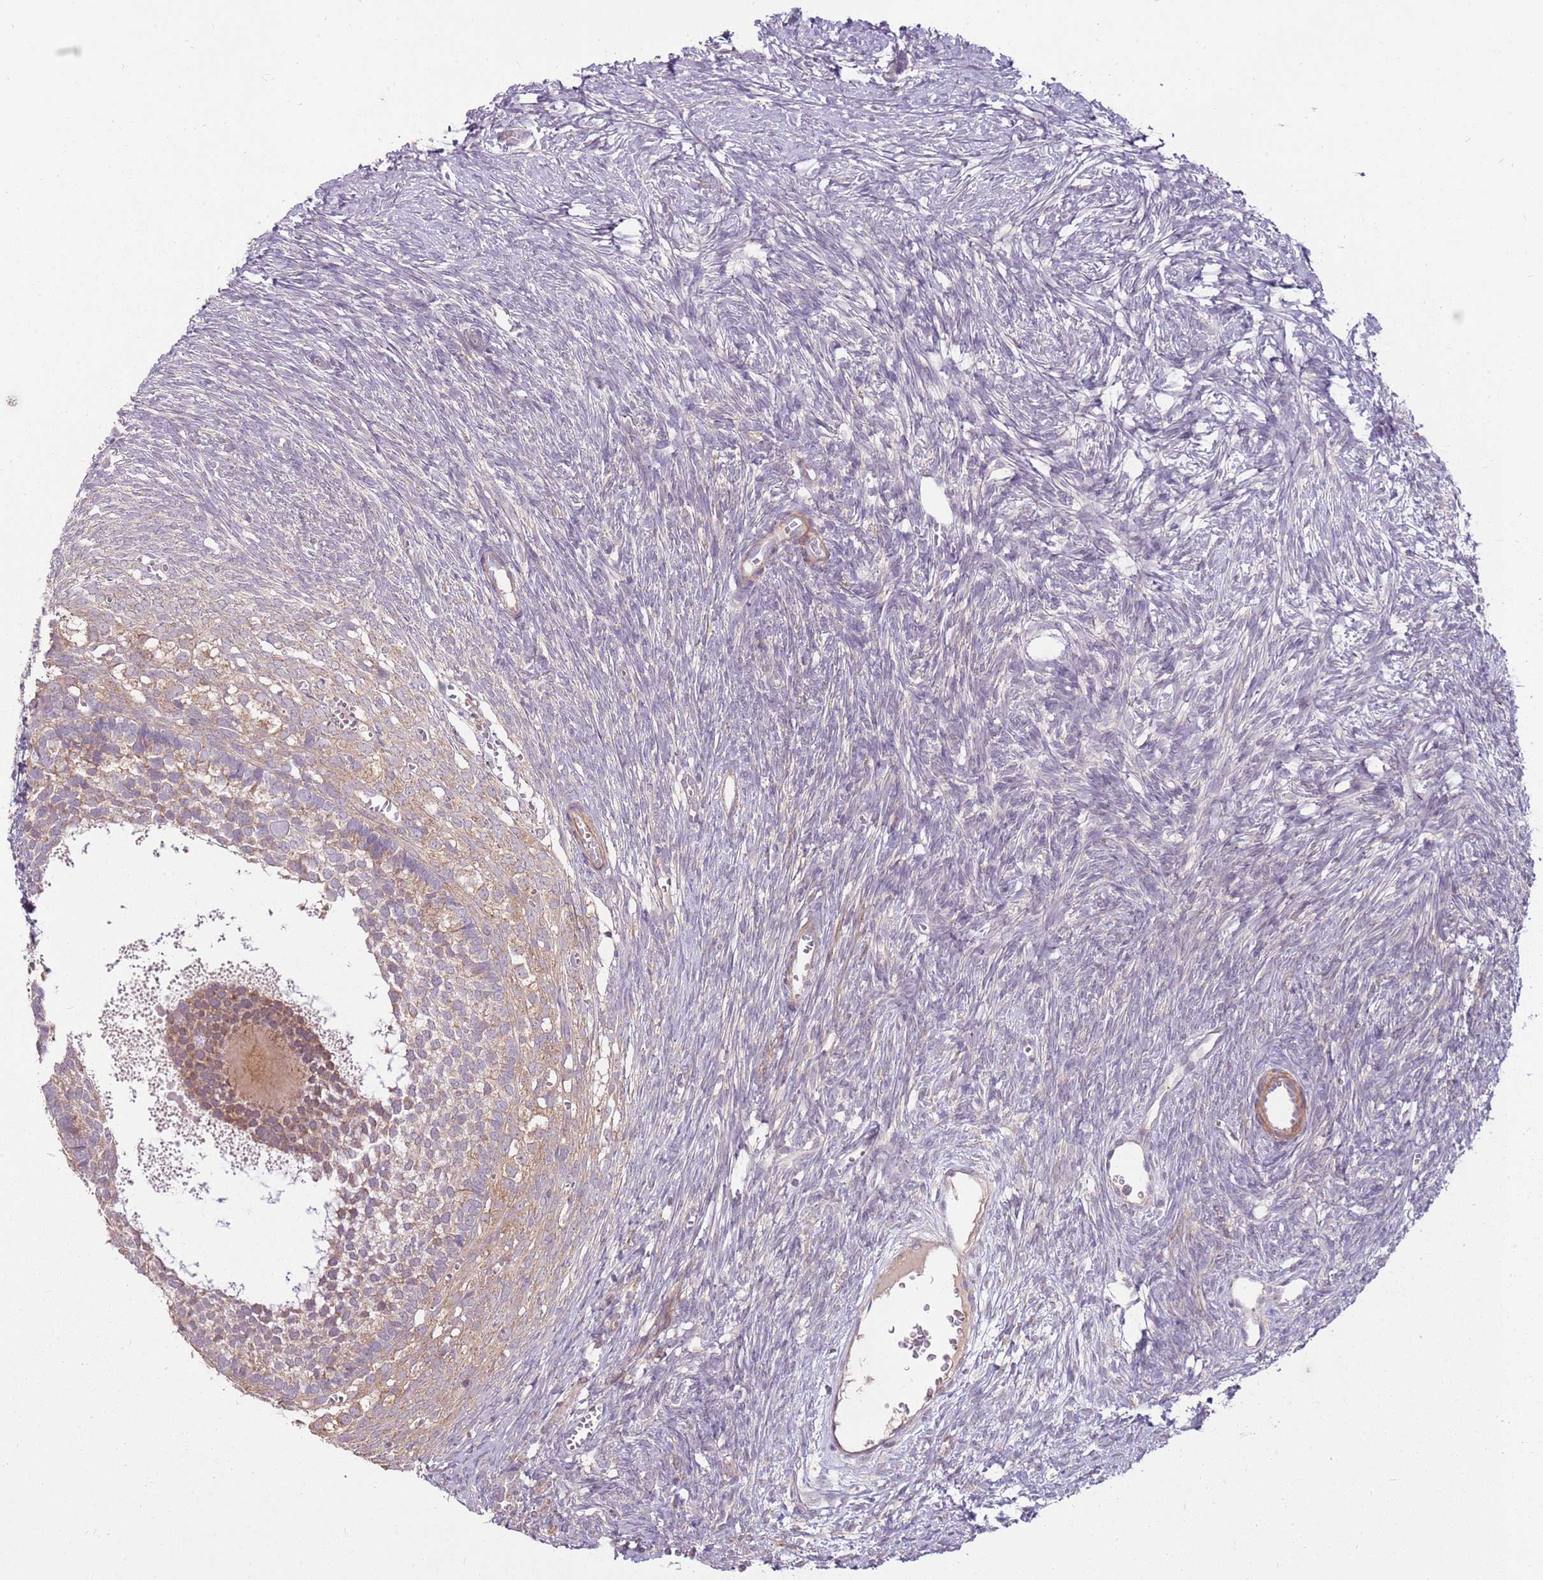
{"staining": {"intensity": "weak", "quantity": "<25%", "location": "cytoplasmic/membranous"}, "tissue": "ovary", "cell_type": "Ovarian stroma cells", "image_type": "normal", "snomed": [{"axis": "morphology", "description": "Normal tissue, NOS"}, {"axis": "morphology", "description": "Developmental malformation"}, {"axis": "topography", "description": "Ovary"}], "caption": "There is no significant expression in ovarian stroma cells of ovary. (Immunohistochemistry, brightfield microscopy, high magnification).", "gene": "SPATA31D1", "patient": {"sex": "female", "age": 39}}